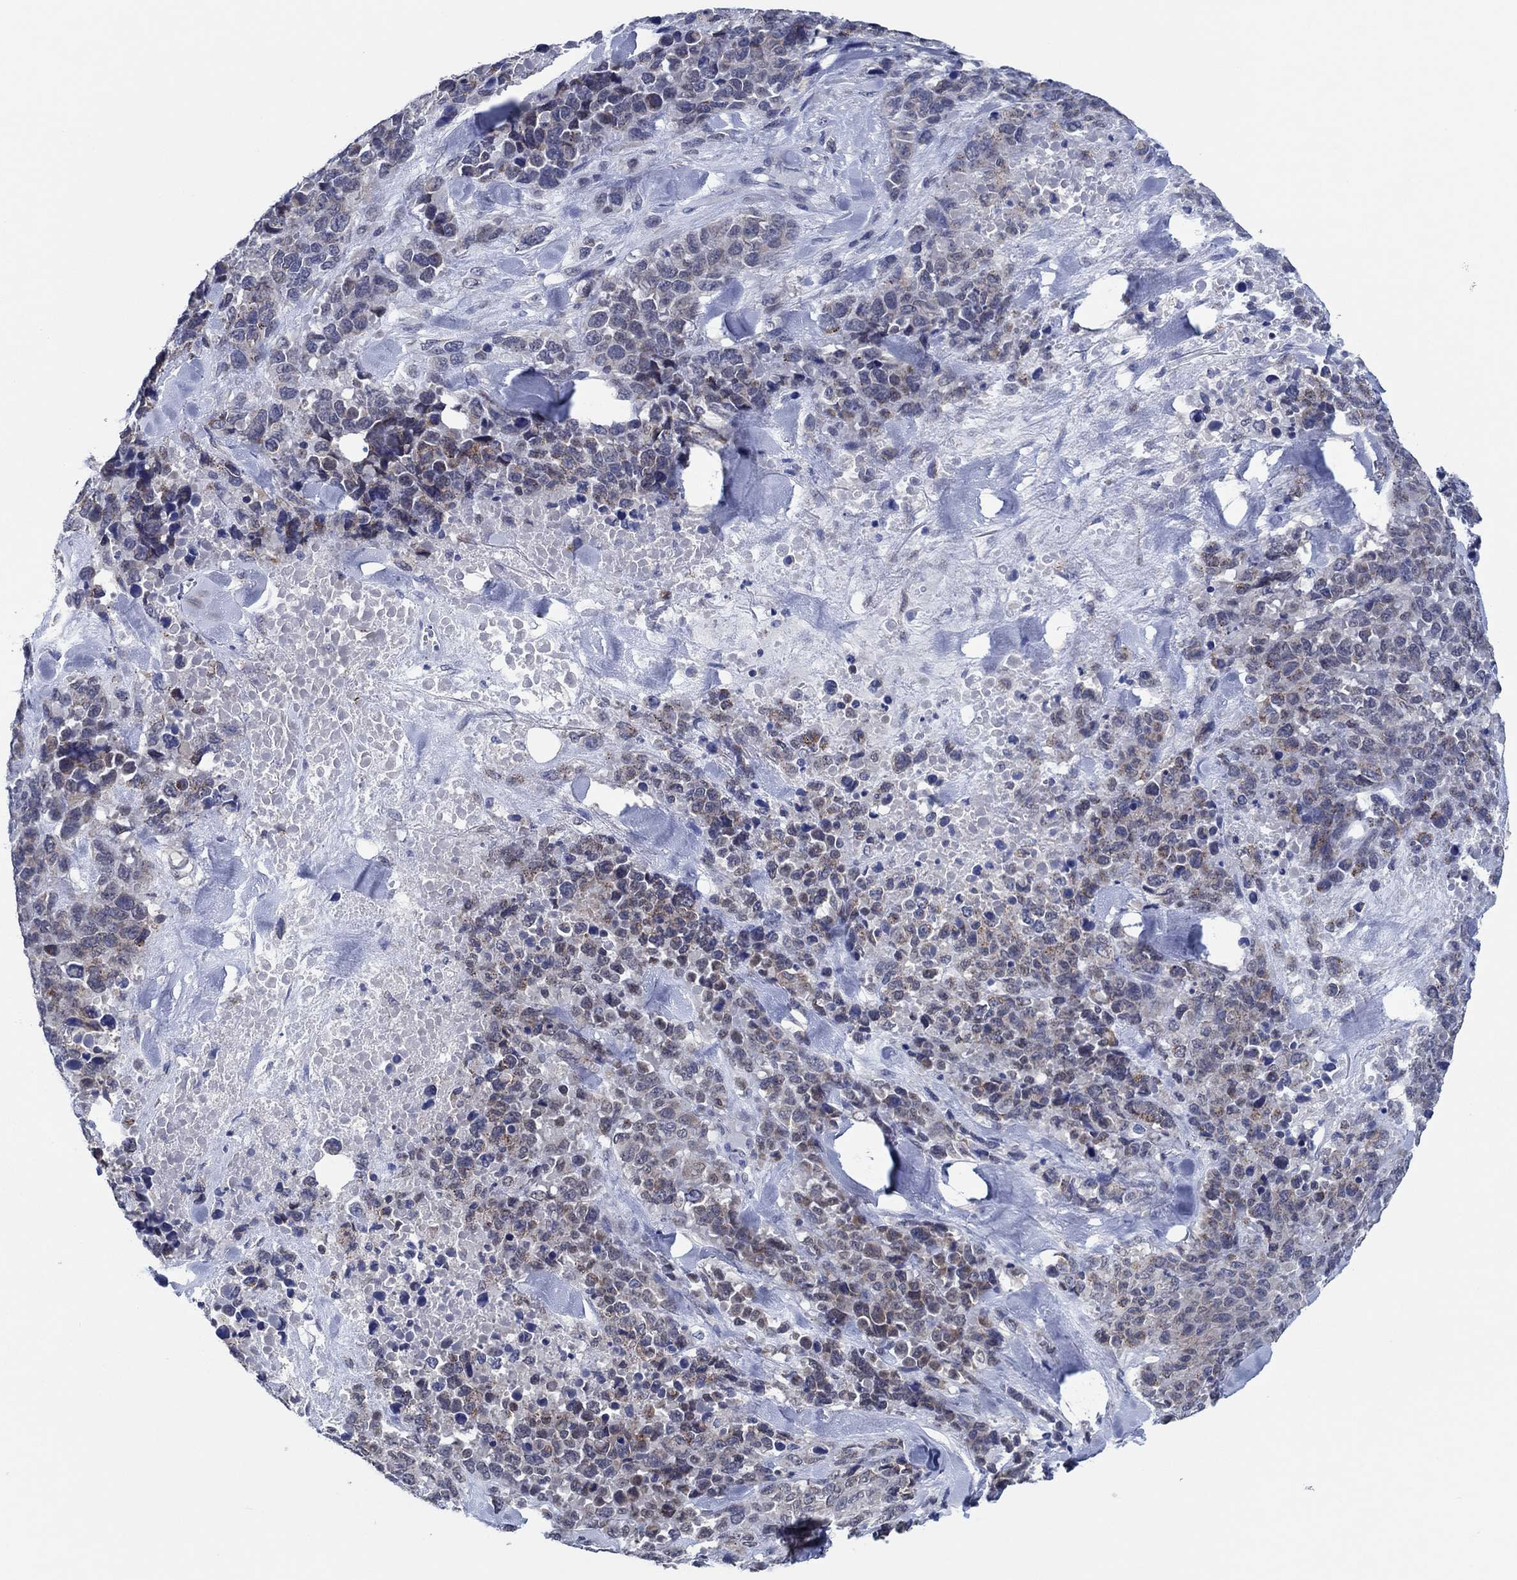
{"staining": {"intensity": "weak", "quantity": "<25%", "location": "cytoplasmic/membranous"}, "tissue": "melanoma", "cell_type": "Tumor cells", "image_type": "cancer", "snomed": [{"axis": "morphology", "description": "Malignant melanoma, Metastatic site"}, {"axis": "topography", "description": "Skin"}], "caption": "High magnification brightfield microscopy of malignant melanoma (metastatic site) stained with DAB (3,3'-diaminobenzidine) (brown) and counterstained with hematoxylin (blue): tumor cells show no significant staining. Brightfield microscopy of IHC stained with DAB (brown) and hematoxylin (blue), captured at high magnification.", "gene": "PRRT3", "patient": {"sex": "male", "age": 84}}